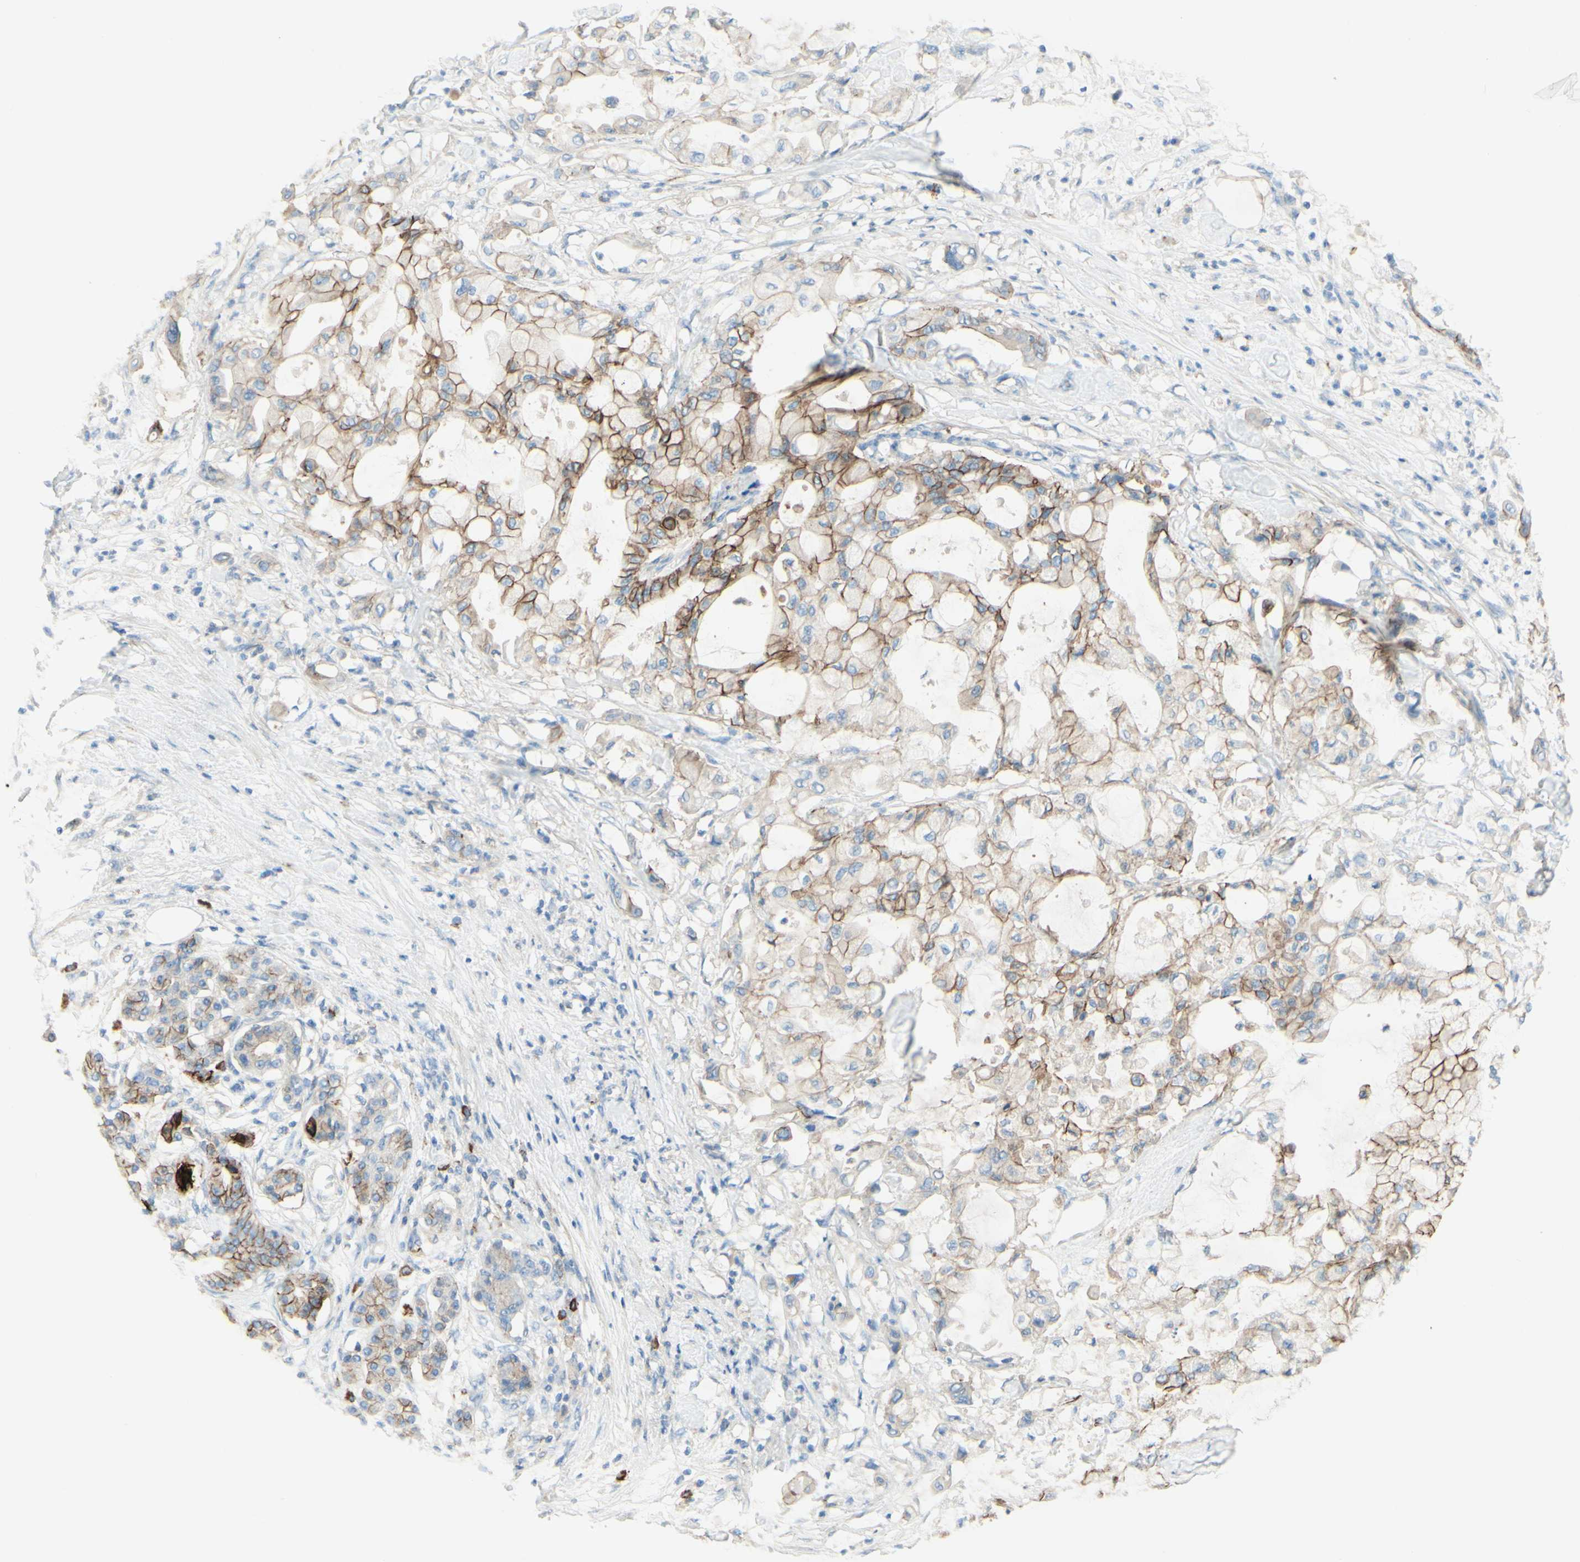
{"staining": {"intensity": "moderate", "quantity": "25%-75%", "location": "cytoplasmic/membranous"}, "tissue": "pancreatic cancer", "cell_type": "Tumor cells", "image_type": "cancer", "snomed": [{"axis": "morphology", "description": "Adenocarcinoma, NOS"}, {"axis": "morphology", "description": "Adenocarcinoma, metastatic, NOS"}, {"axis": "topography", "description": "Lymph node"}, {"axis": "topography", "description": "Pancreas"}, {"axis": "topography", "description": "Duodenum"}], "caption": "Protein analysis of pancreatic cancer (adenocarcinoma) tissue shows moderate cytoplasmic/membranous expression in about 25%-75% of tumor cells.", "gene": "ALCAM", "patient": {"sex": "female", "age": 64}}